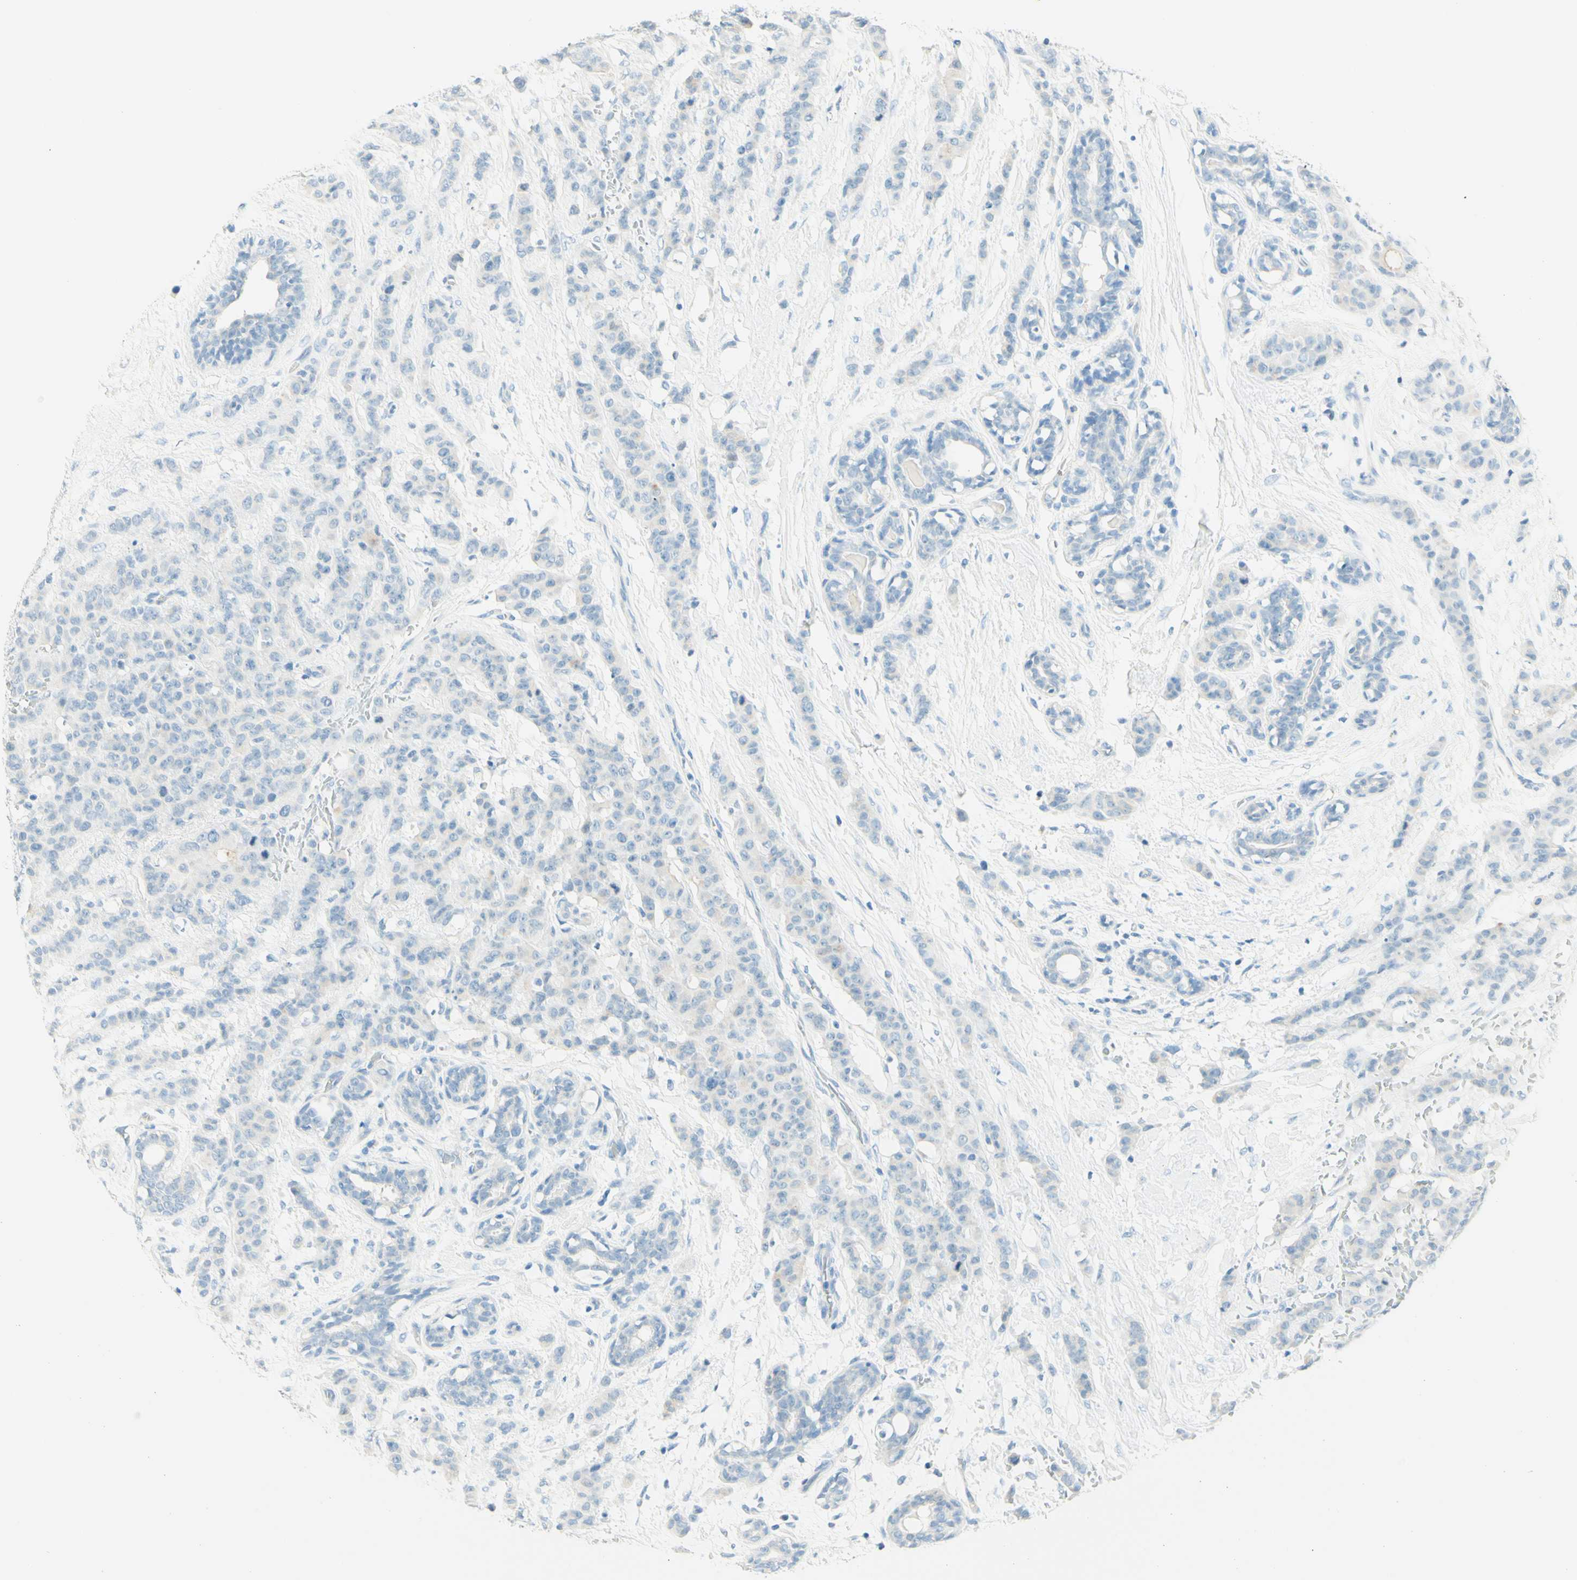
{"staining": {"intensity": "negative", "quantity": "none", "location": "none"}, "tissue": "breast cancer", "cell_type": "Tumor cells", "image_type": "cancer", "snomed": [{"axis": "morphology", "description": "Normal tissue, NOS"}, {"axis": "morphology", "description": "Duct carcinoma"}, {"axis": "topography", "description": "Breast"}], "caption": "Protein analysis of breast cancer reveals no significant positivity in tumor cells.", "gene": "TMEM132D", "patient": {"sex": "female", "age": 40}}